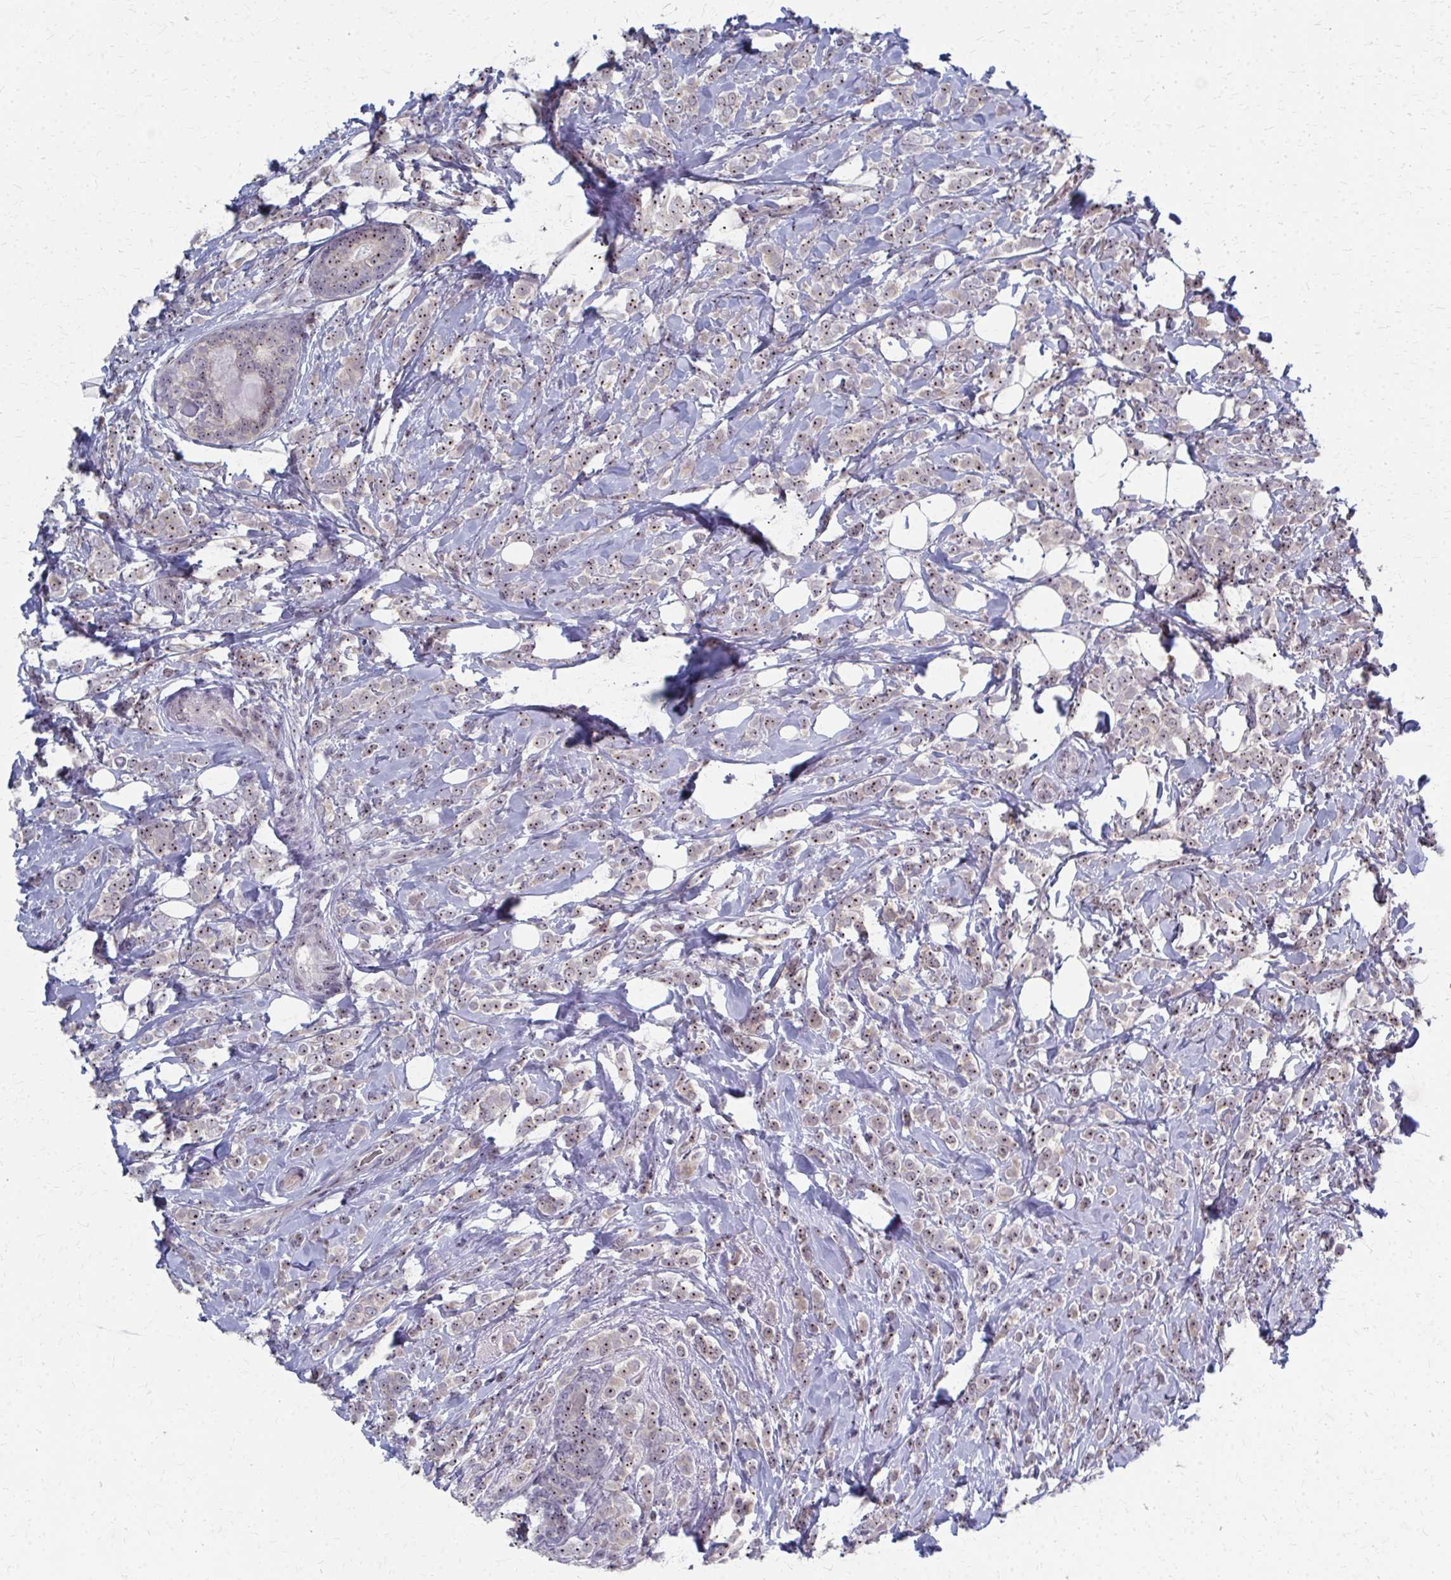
{"staining": {"intensity": "moderate", "quantity": ">75%", "location": "nuclear"}, "tissue": "breast cancer", "cell_type": "Tumor cells", "image_type": "cancer", "snomed": [{"axis": "morphology", "description": "Lobular carcinoma"}, {"axis": "topography", "description": "Breast"}], "caption": "Immunohistochemical staining of human breast cancer (lobular carcinoma) reveals medium levels of moderate nuclear expression in about >75% of tumor cells.", "gene": "NUDT16", "patient": {"sex": "female", "age": 49}}